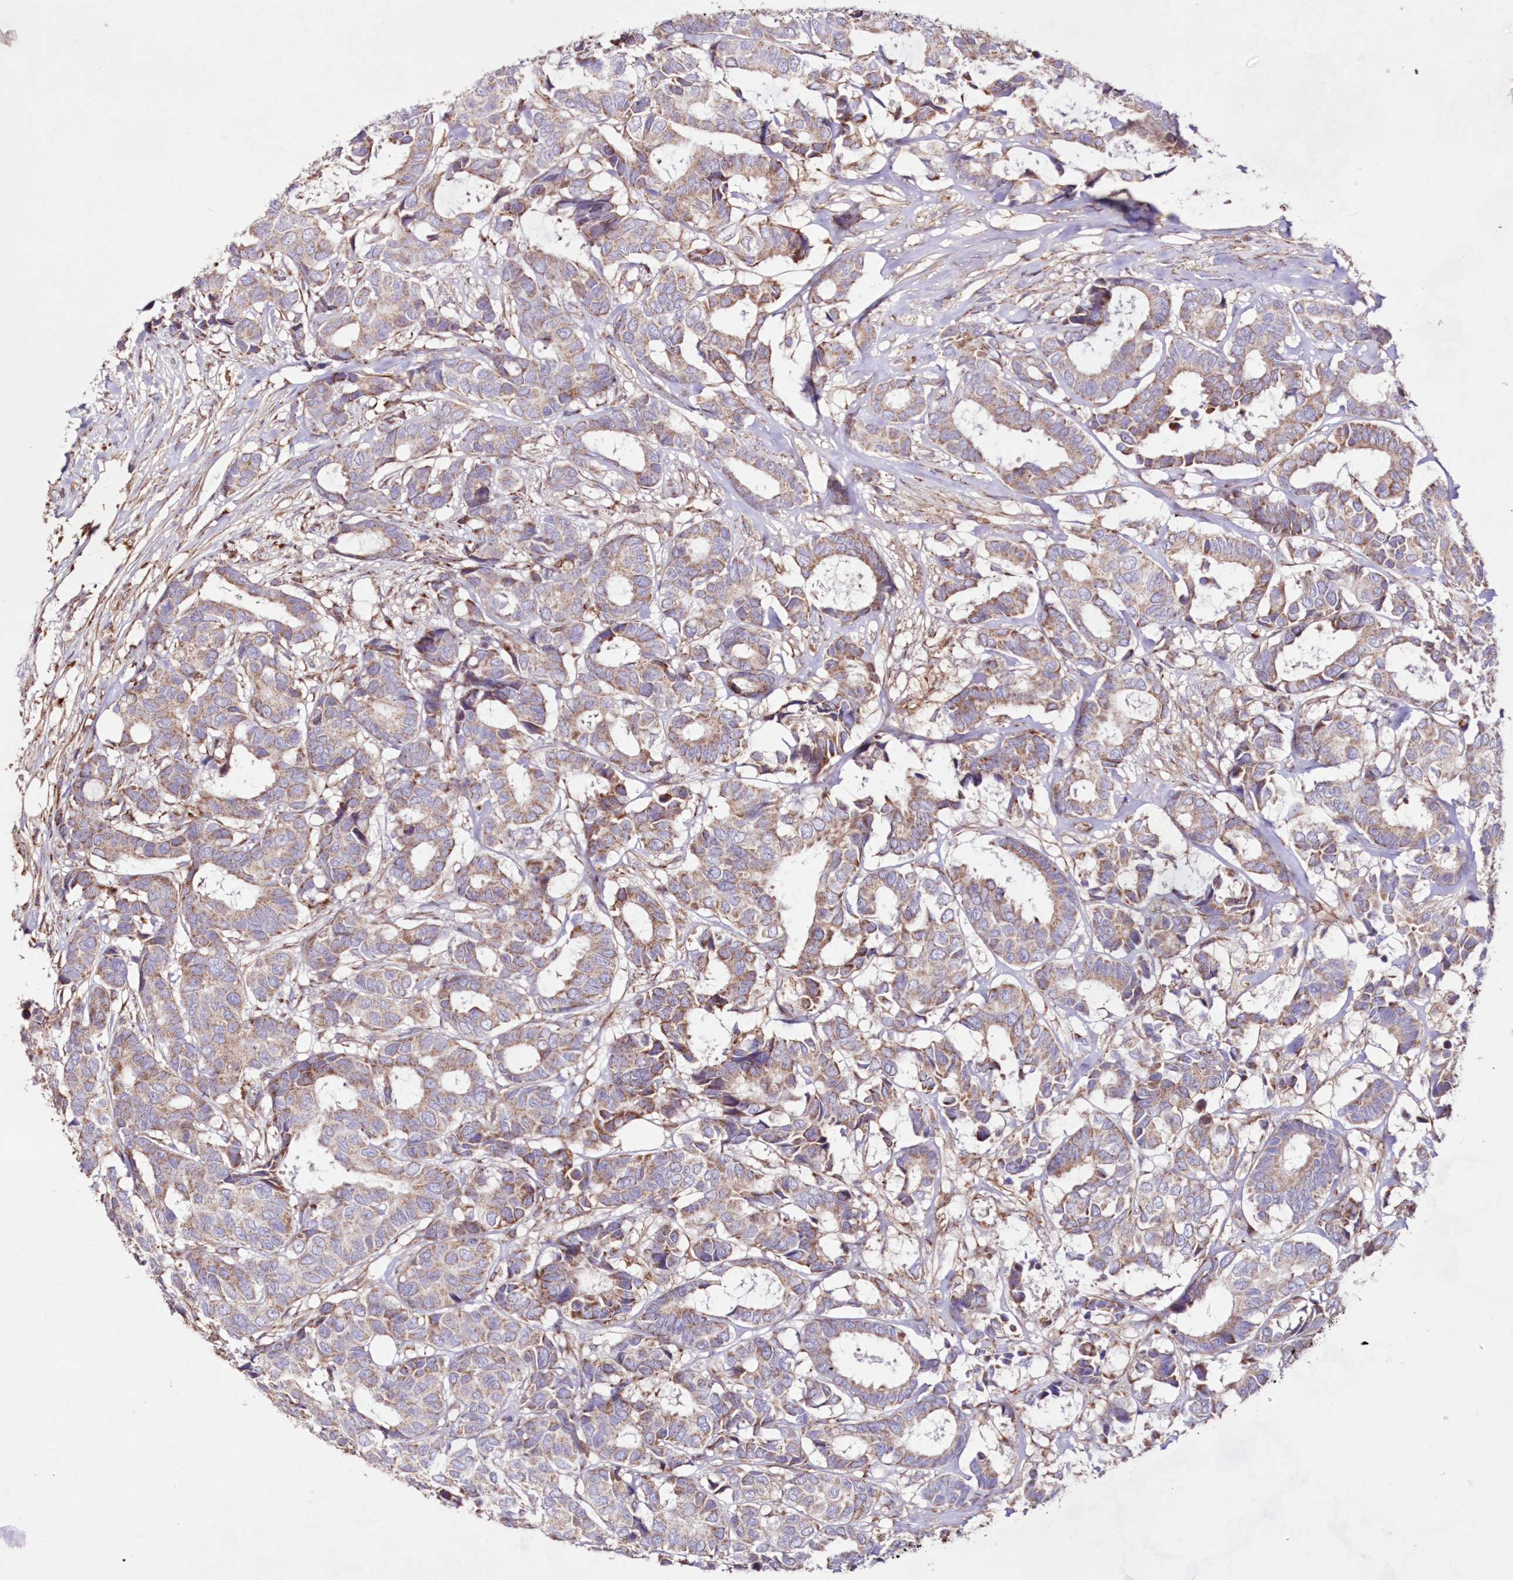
{"staining": {"intensity": "moderate", "quantity": "25%-75%", "location": "cytoplasmic/membranous"}, "tissue": "breast cancer", "cell_type": "Tumor cells", "image_type": "cancer", "snomed": [{"axis": "morphology", "description": "Duct carcinoma"}, {"axis": "topography", "description": "Breast"}], "caption": "Intraductal carcinoma (breast) stained for a protein reveals moderate cytoplasmic/membranous positivity in tumor cells.", "gene": "HADHB", "patient": {"sex": "female", "age": 87}}